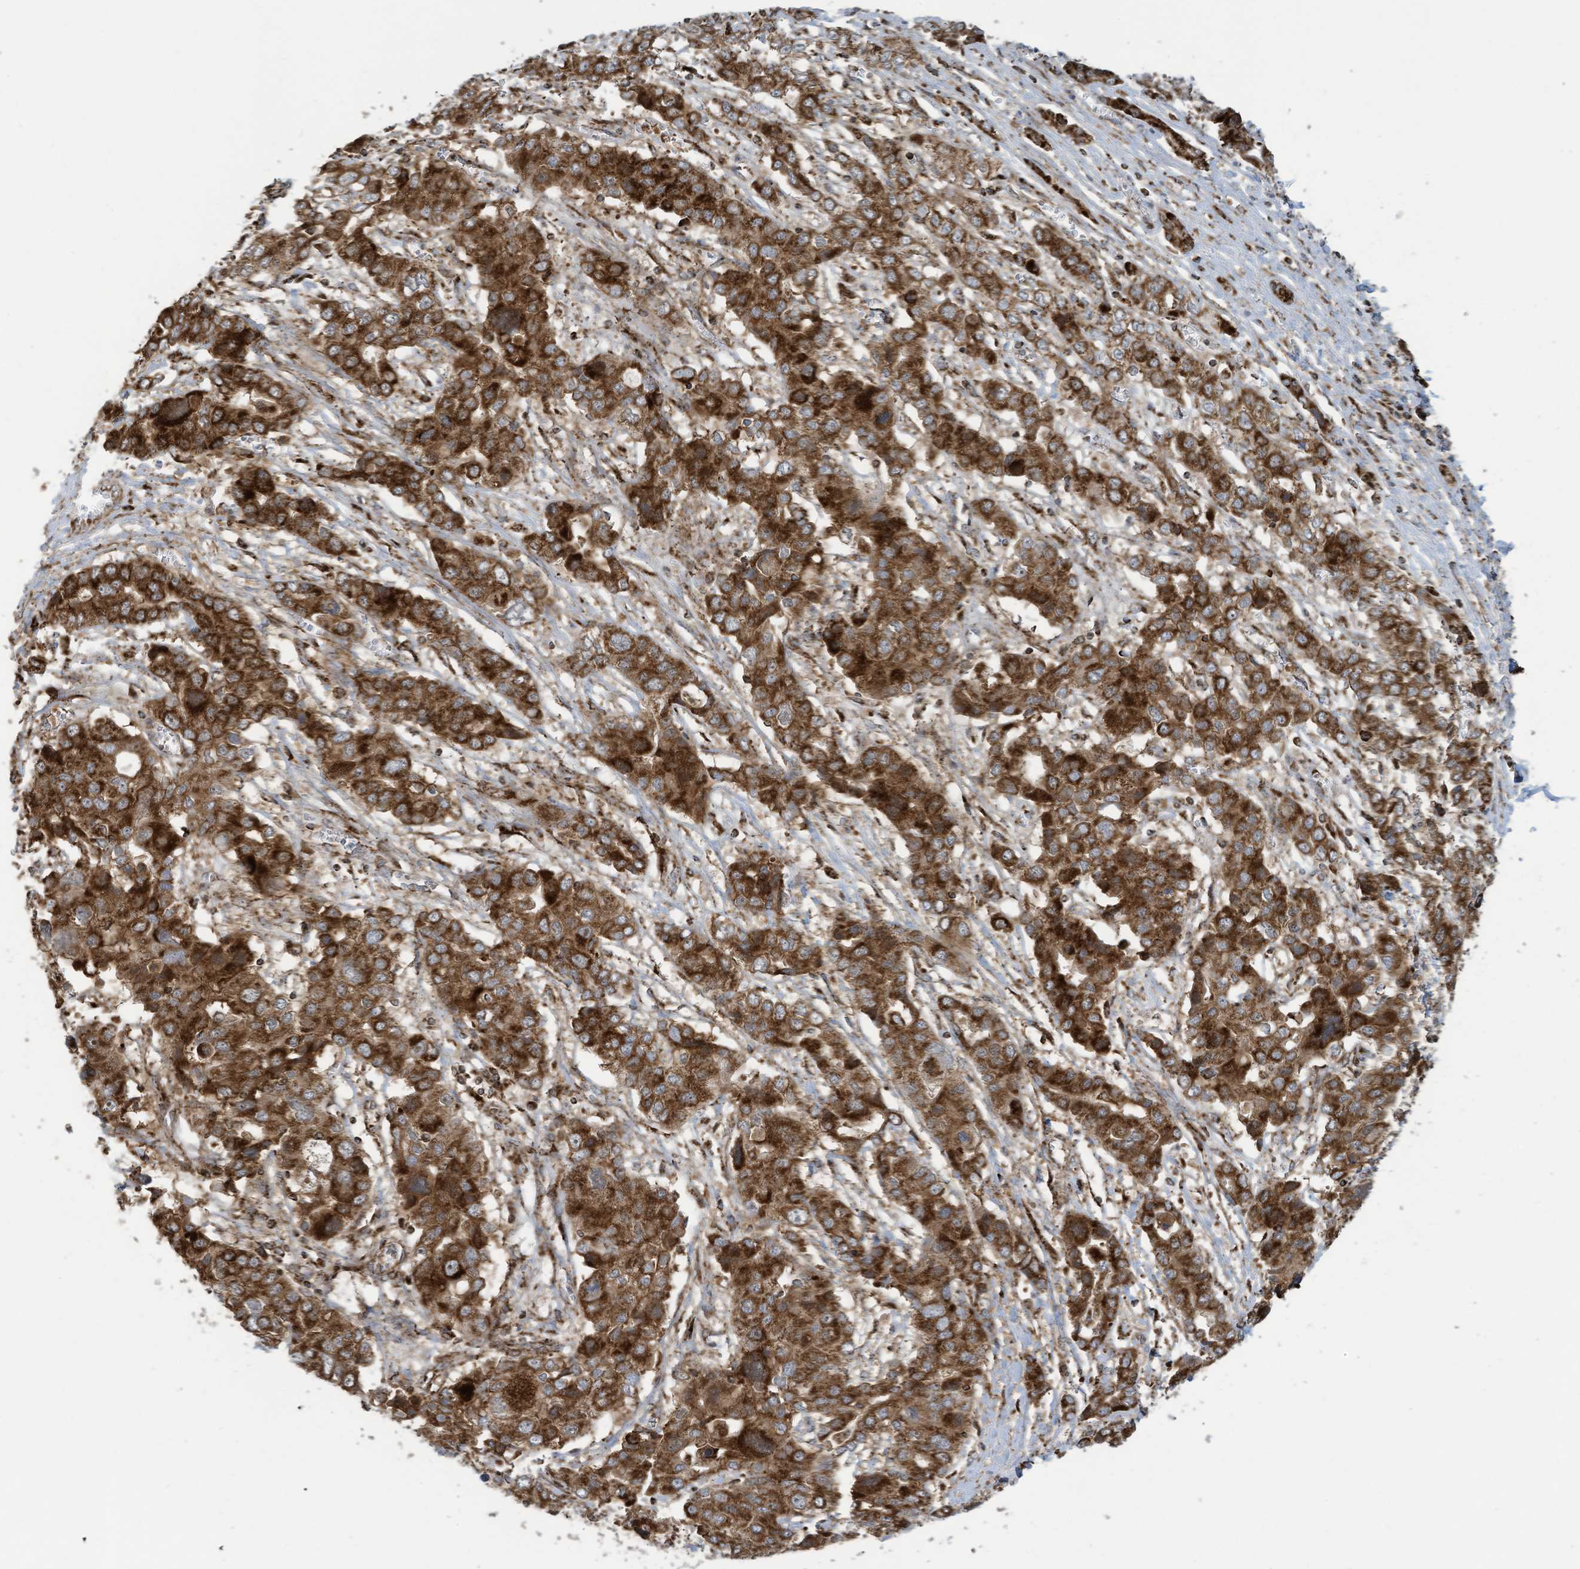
{"staining": {"intensity": "strong", "quantity": ">75%", "location": "cytoplasmic/membranous"}, "tissue": "liver cancer", "cell_type": "Tumor cells", "image_type": "cancer", "snomed": [{"axis": "morphology", "description": "Cholangiocarcinoma"}, {"axis": "topography", "description": "Liver"}], "caption": "A high-resolution photomicrograph shows immunohistochemistry staining of cholangiocarcinoma (liver), which reveals strong cytoplasmic/membranous expression in approximately >75% of tumor cells.", "gene": "COX10", "patient": {"sex": "male", "age": 67}}